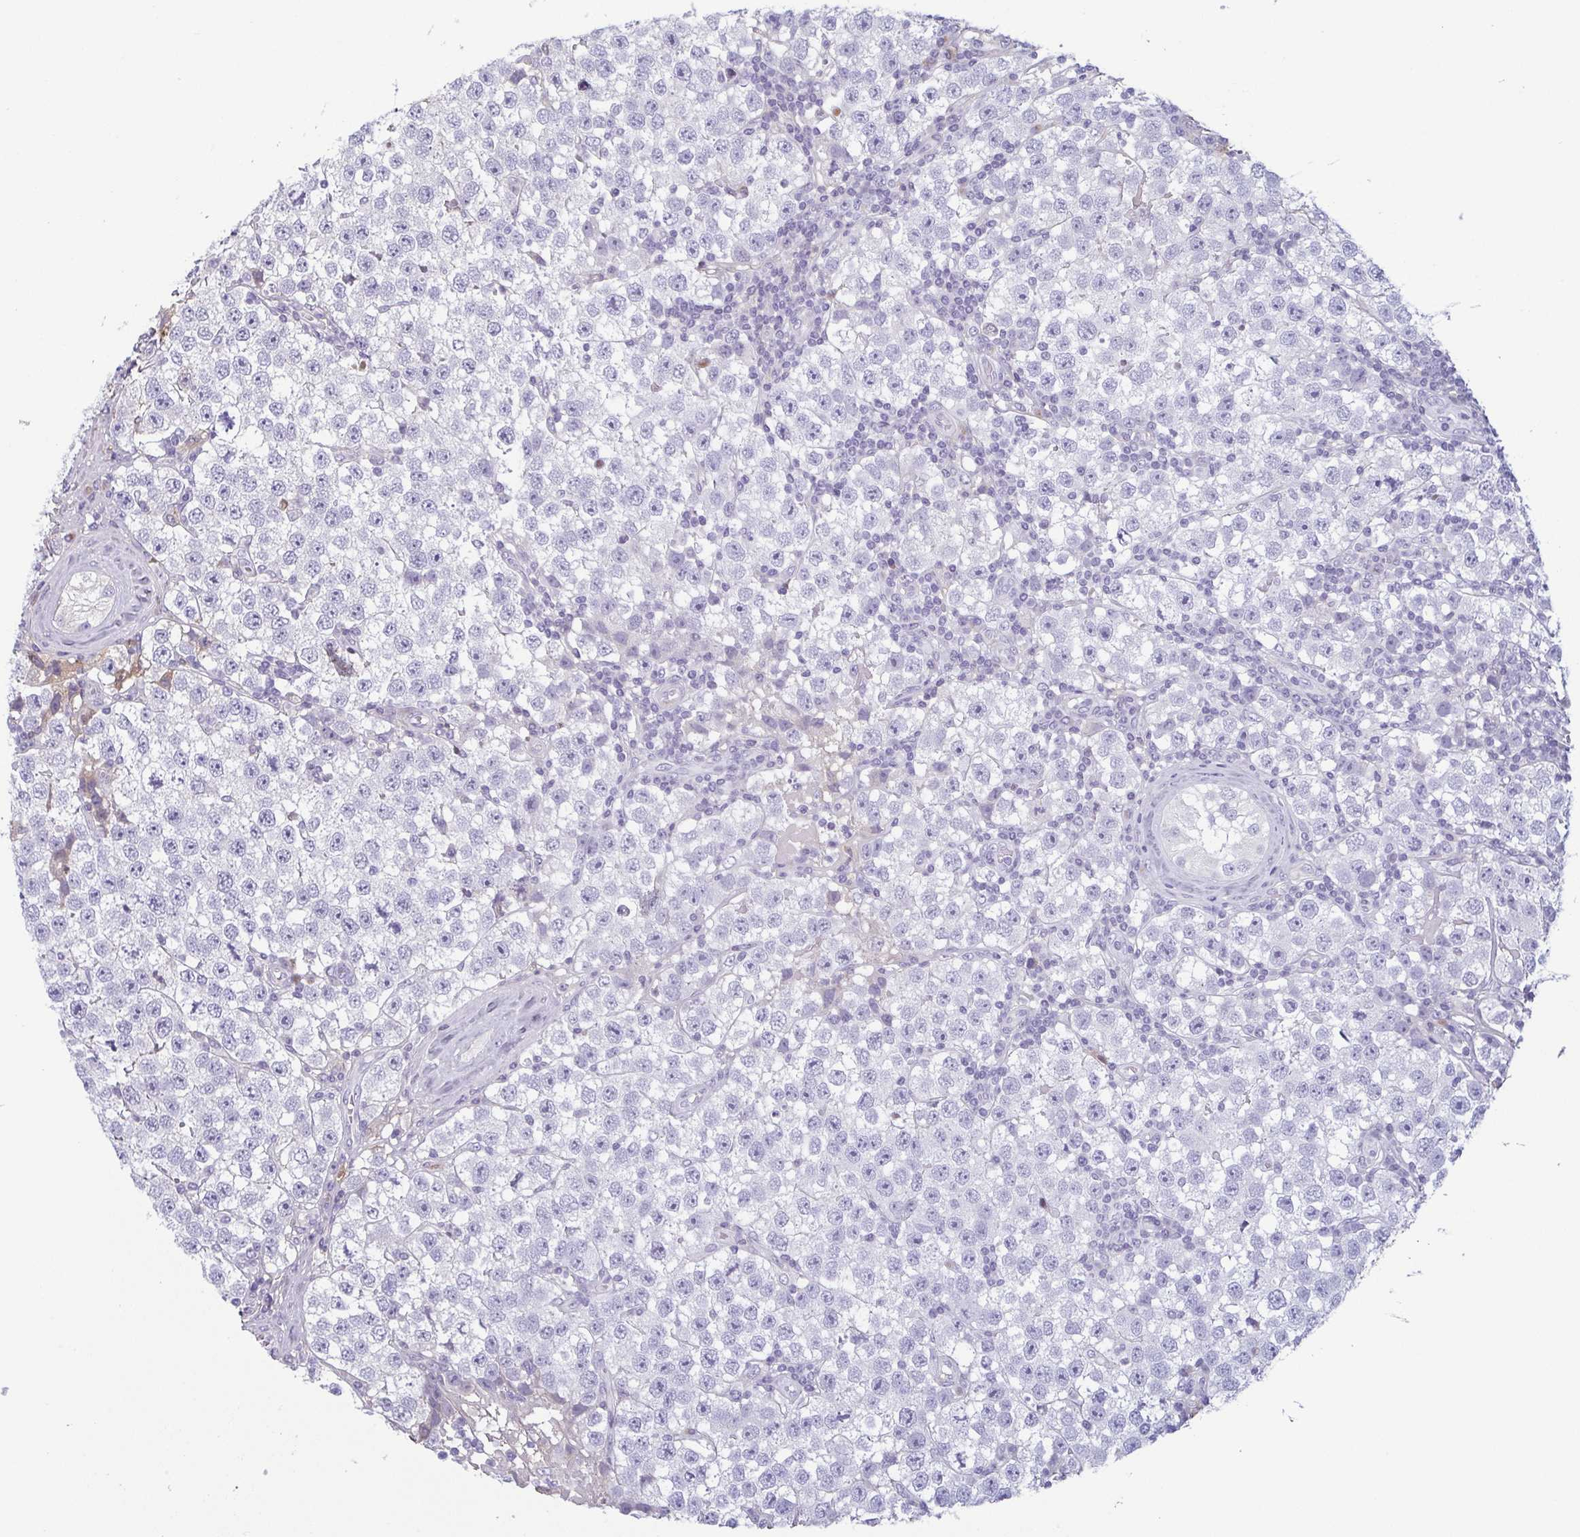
{"staining": {"intensity": "negative", "quantity": "none", "location": "none"}, "tissue": "testis cancer", "cell_type": "Tumor cells", "image_type": "cancer", "snomed": [{"axis": "morphology", "description": "Seminoma, NOS"}, {"axis": "topography", "description": "Testis"}], "caption": "Tumor cells are negative for protein expression in human testis cancer.", "gene": "ECM1", "patient": {"sex": "male", "age": 34}}